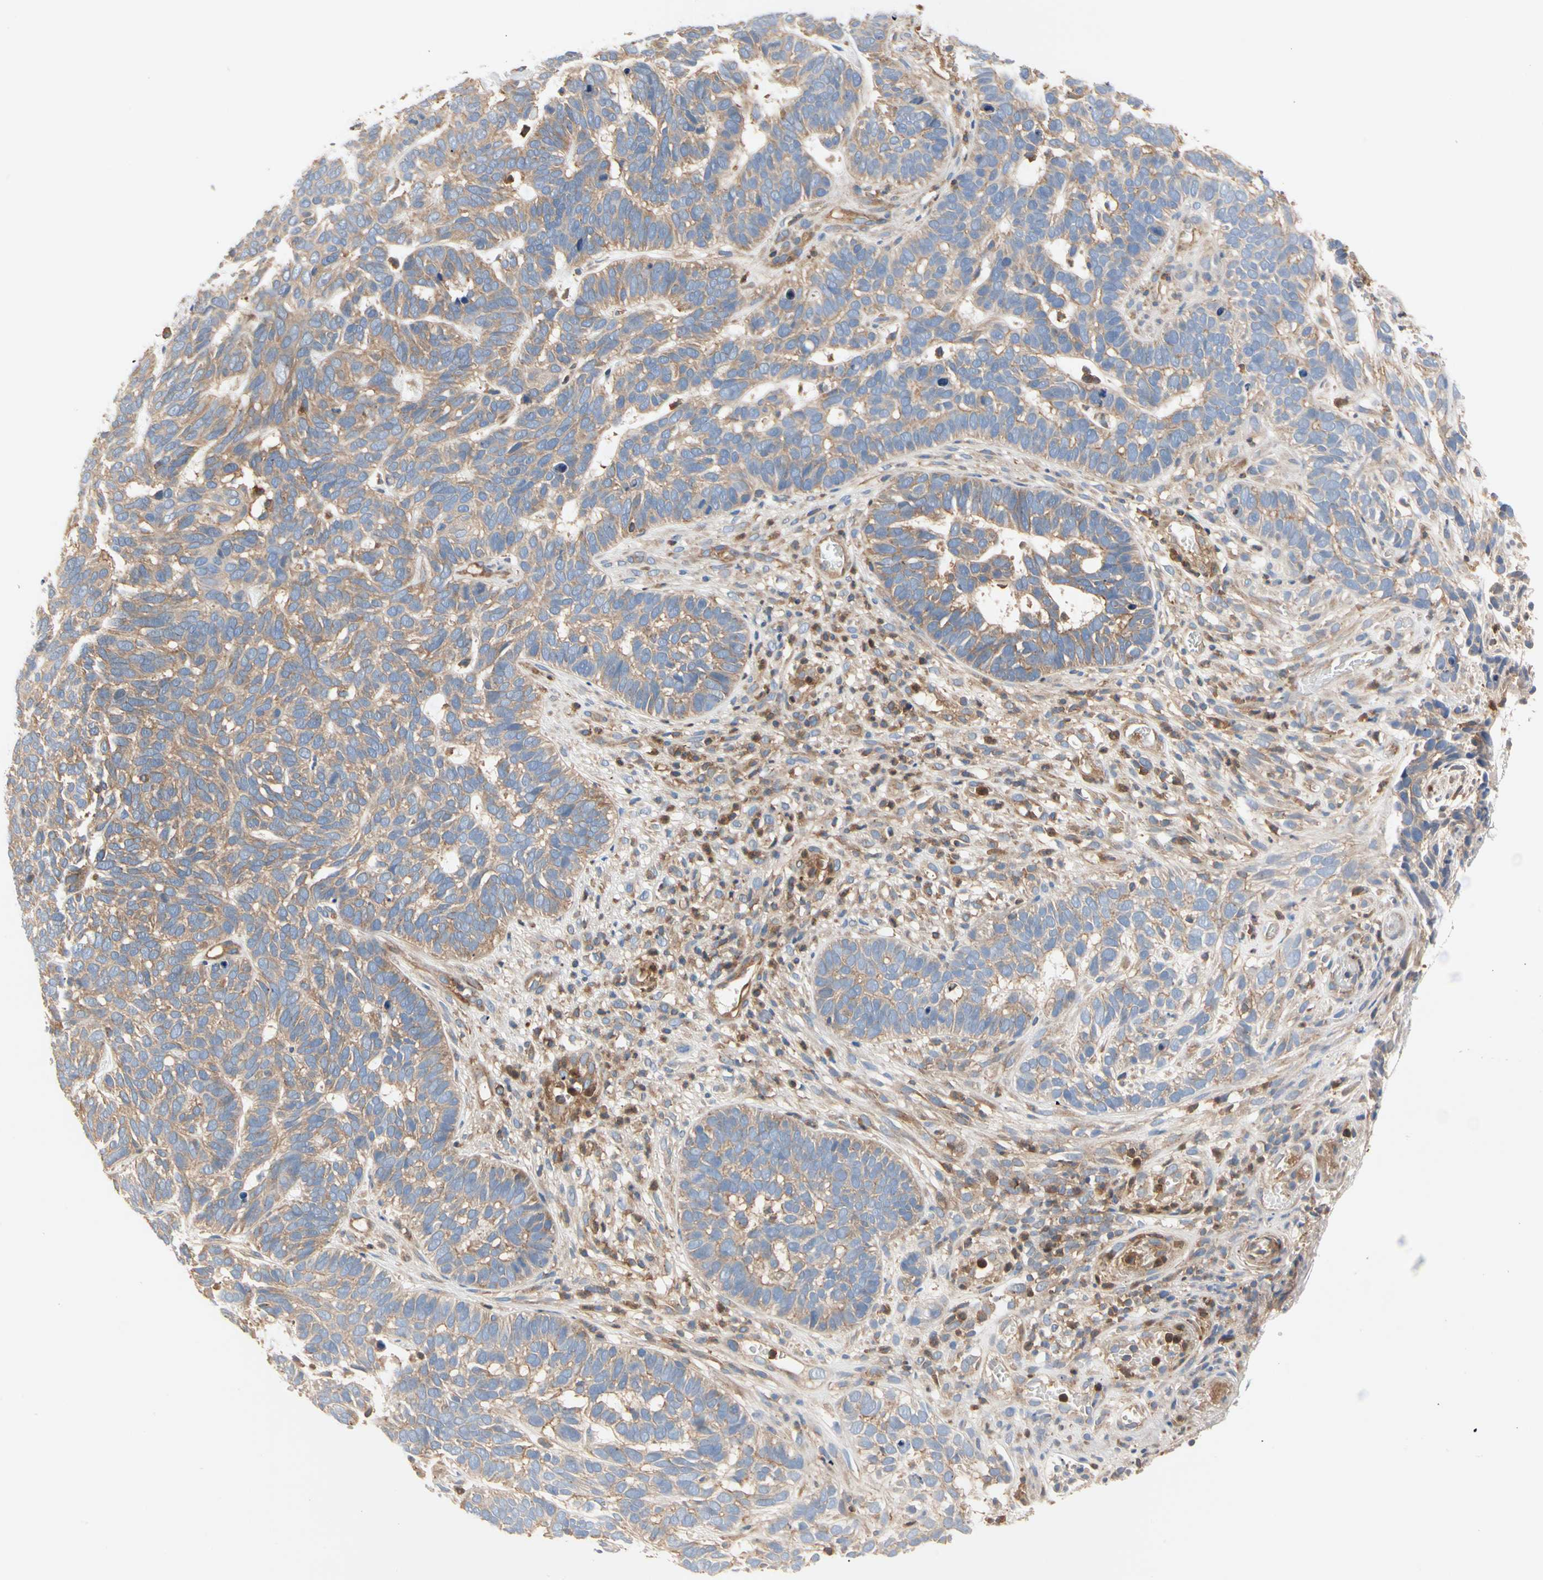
{"staining": {"intensity": "moderate", "quantity": ">75%", "location": "cytoplasmic/membranous"}, "tissue": "skin cancer", "cell_type": "Tumor cells", "image_type": "cancer", "snomed": [{"axis": "morphology", "description": "Basal cell carcinoma"}, {"axis": "topography", "description": "Skin"}], "caption": "Skin cancer (basal cell carcinoma) tissue exhibits moderate cytoplasmic/membranous positivity in approximately >75% of tumor cells, visualized by immunohistochemistry.", "gene": "ROCK1", "patient": {"sex": "male", "age": 87}}